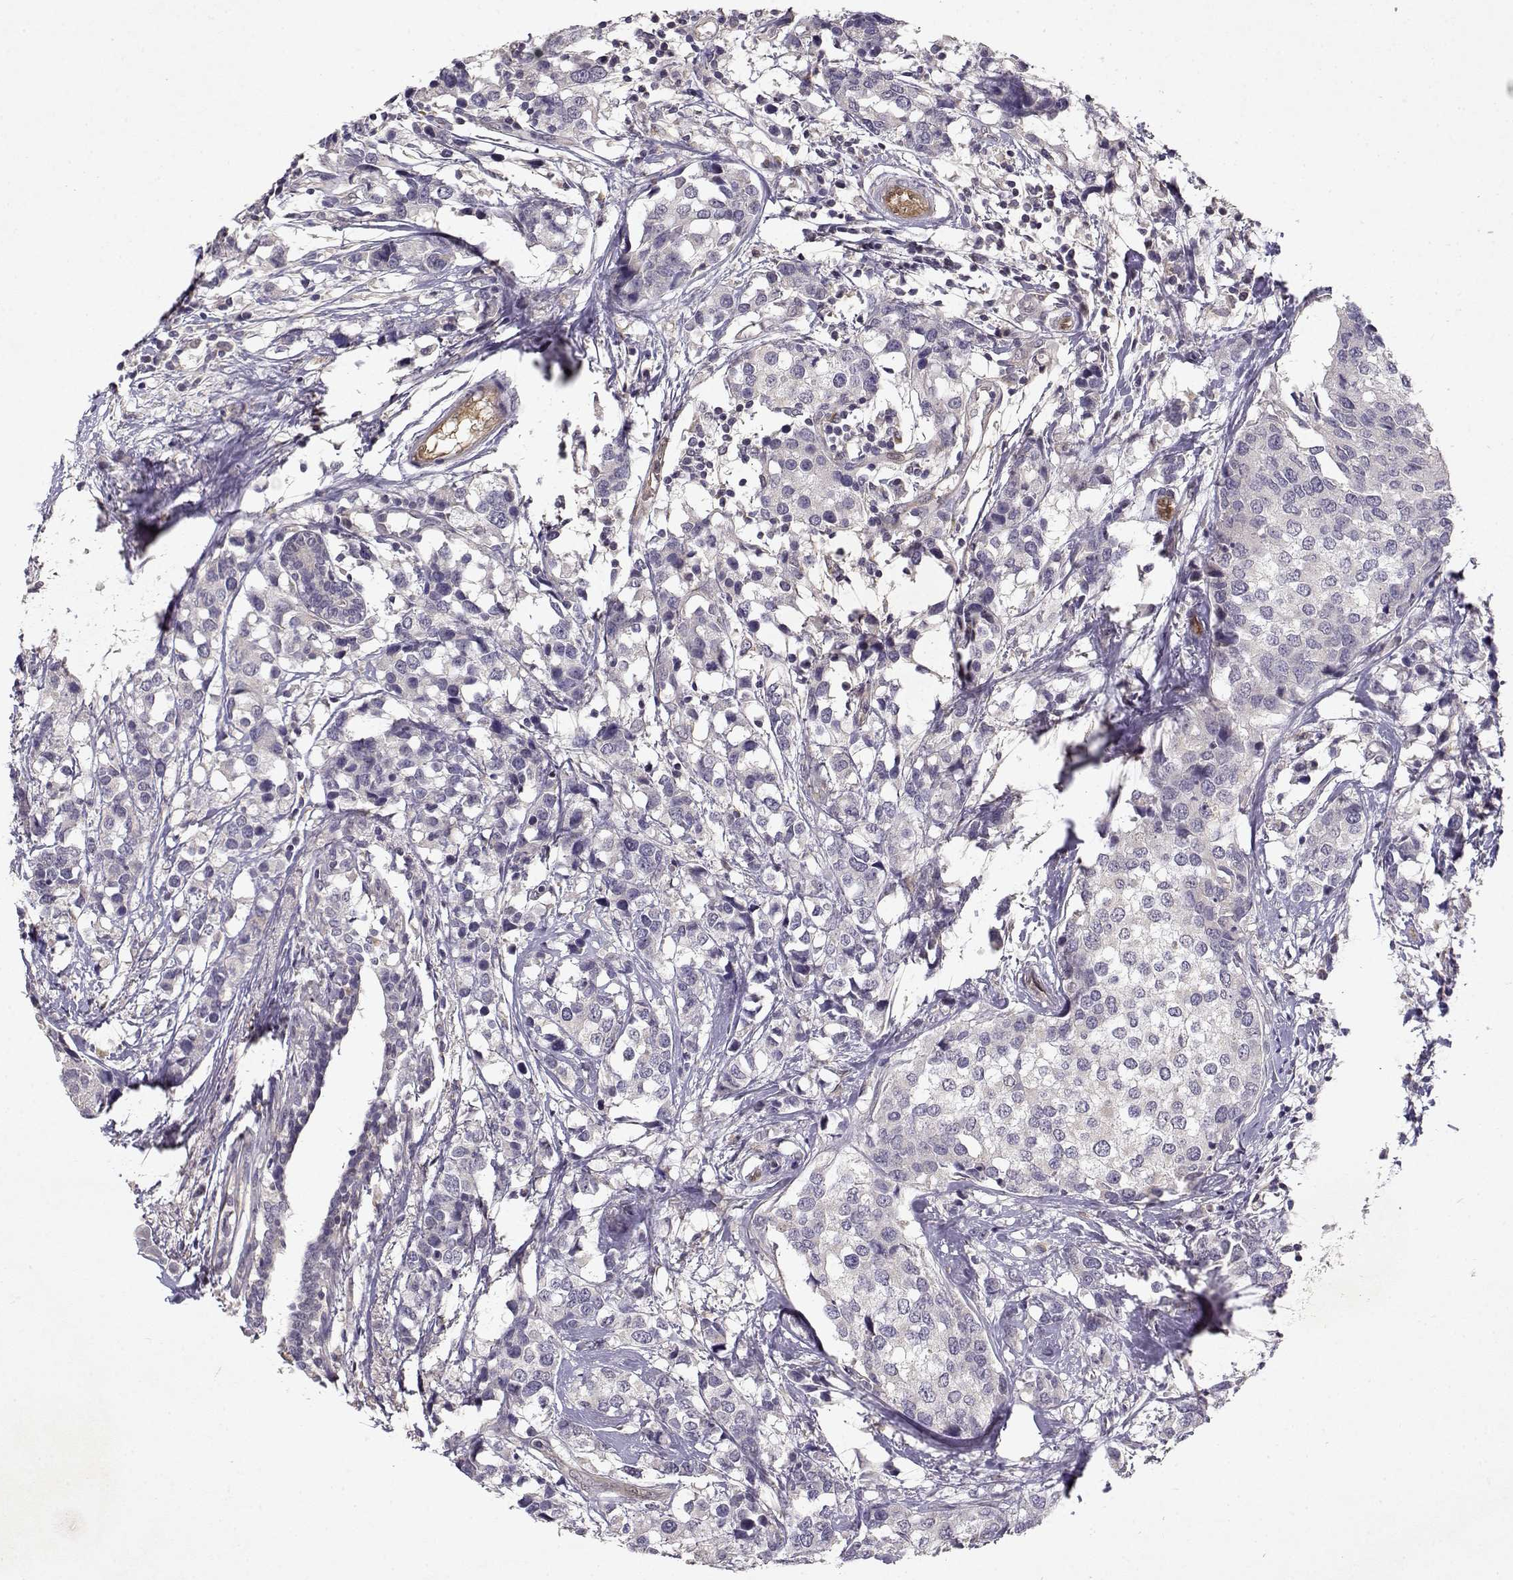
{"staining": {"intensity": "negative", "quantity": "none", "location": "none"}, "tissue": "breast cancer", "cell_type": "Tumor cells", "image_type": "cancer", "snomed": [{"axis": "morphology", "description": "Lobular carcinoma"}, {"axis": "topography", "description": "Breast"}], "caption": "Immunohistochemistry (IHC) image of neoplastic tissue: human lobular carcinoma (breast) stained with DAB demonstrates no significant protein staining in tumor cells.", "gene": "BMX", "patient": {"sex": "female", "age": 59}}